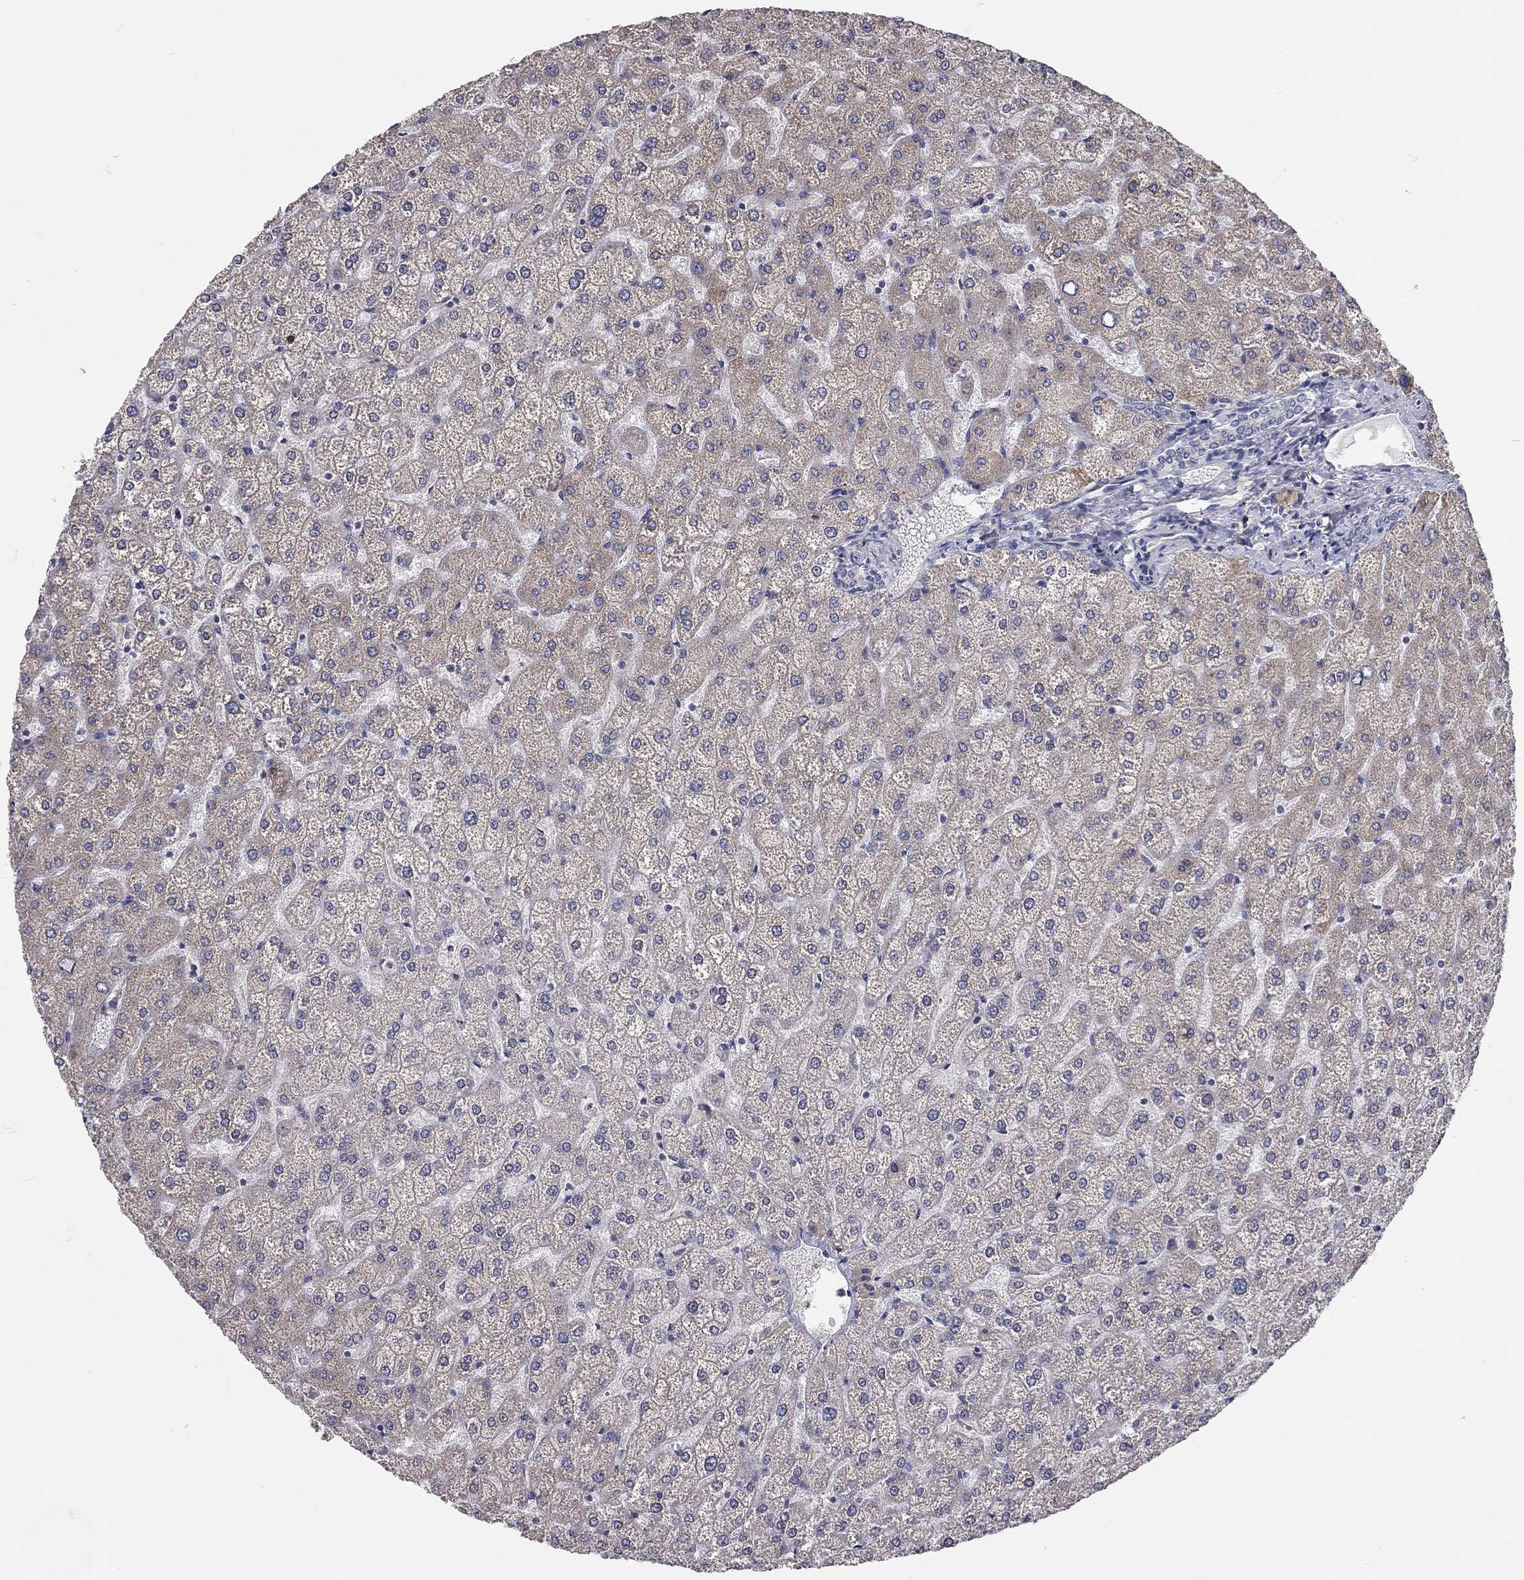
{"staining": {"intensity": "negative", "quantity": "none", "location": "none"}, "tissue": "liver", "cell_type": "Cholangiocytes", "image_type": "normal", "snomed": [{"axis": "morphology", "description": "Normal tissue, NOS"}, {"axis": "topography", "description": "Liver"}], "caption": "Liver stained for a protein using IHC displays no expression cholangiocytes.", "gene": "XAGE2", "patient": {"sex": "female", "age": 32}}